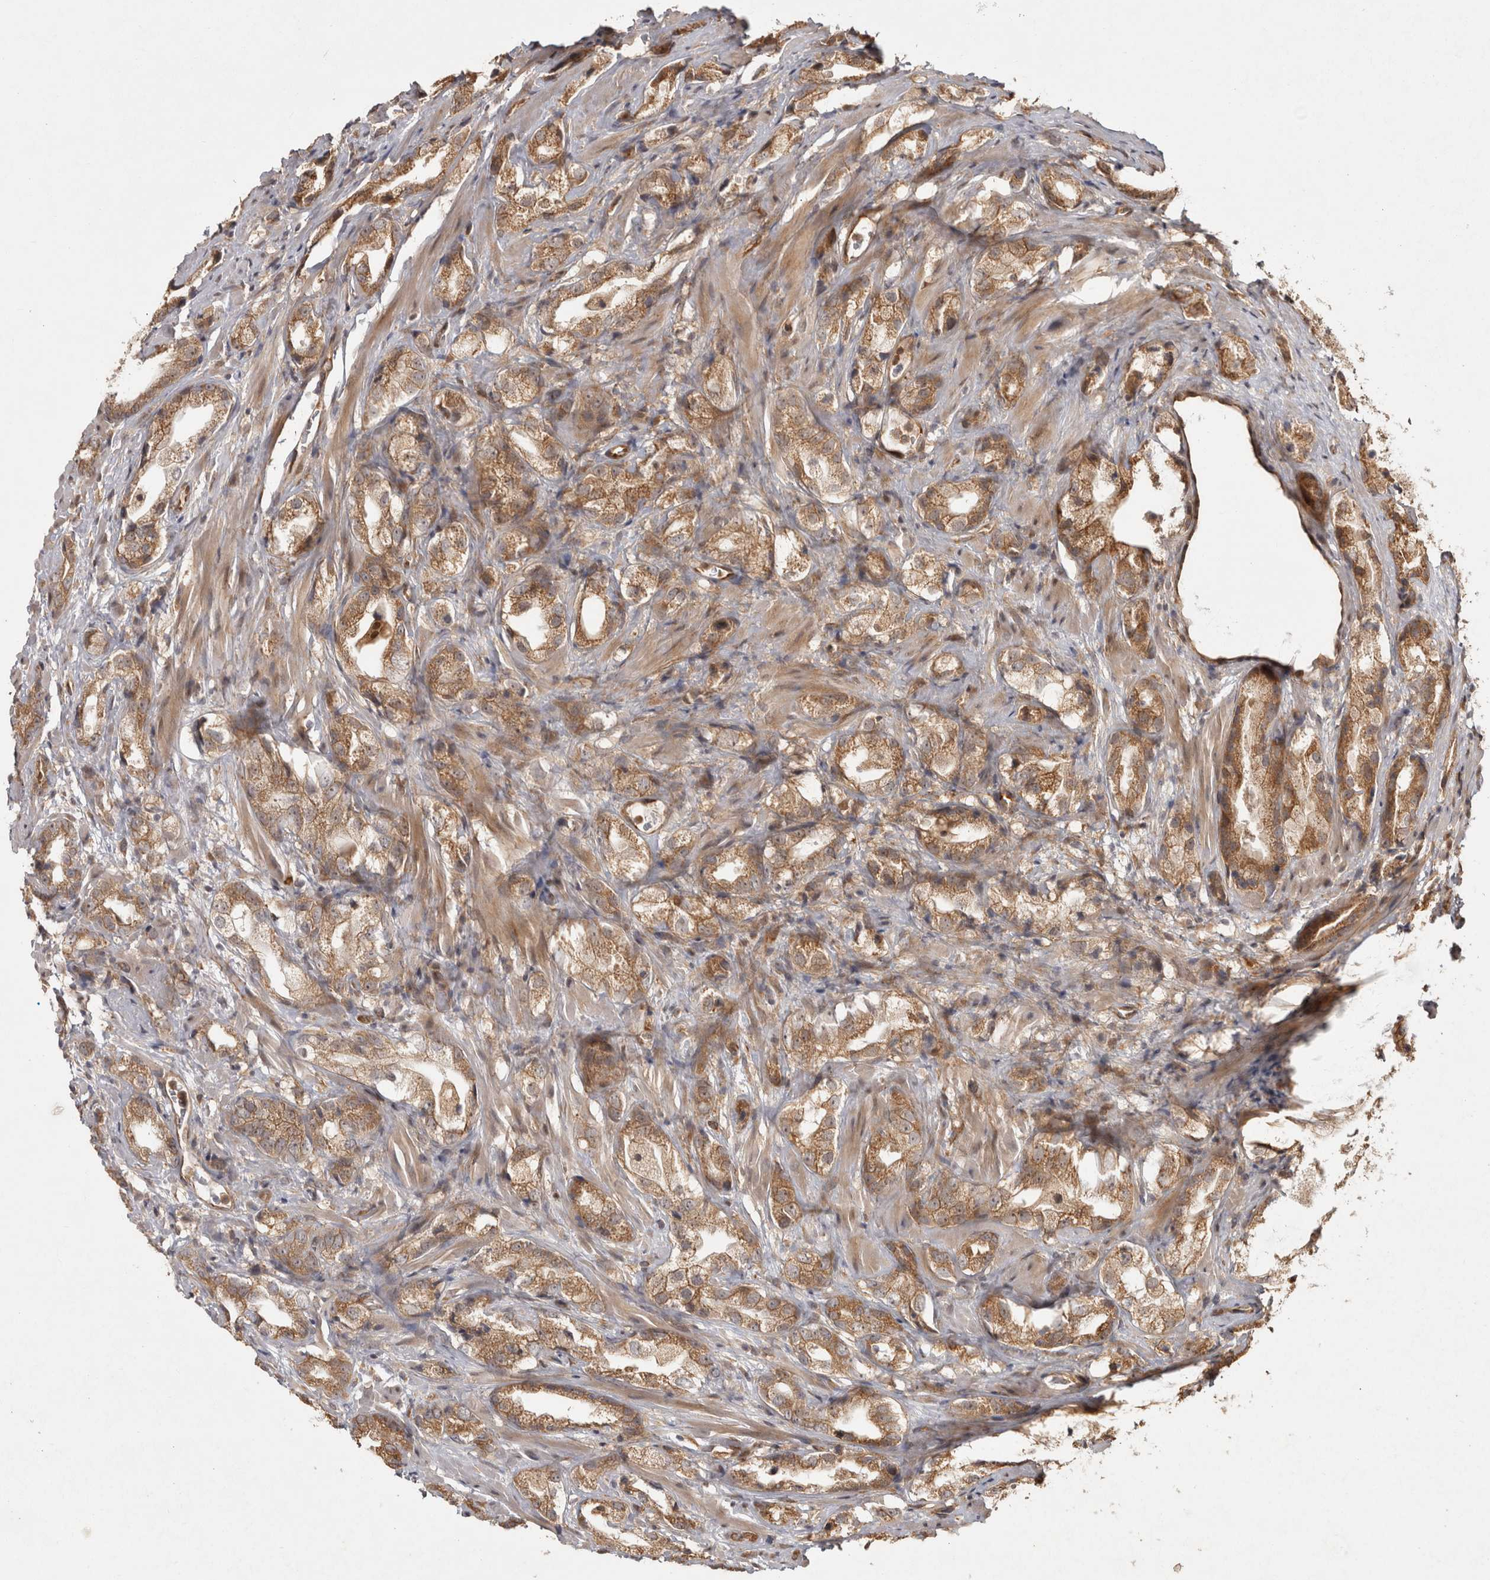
{"staining": {"intensity": "moderate", "quantity": ">75%", "location": "cytoplasmic/membranous"}, "tissue": "prostate cancer", "cell_type": "Tumor cells", "image_type": "cancer", "snomed": [{"axis": "morphology", "description": "Adenocarcinoma, High grade"}, {"axis": "topography", "description": "Prostate"}], "caption": "The immunohistochemical stain highlights moderate cytoplasmic/membranous positivity in tumor cells of prostate cancer (adenocarcinoma (high-grade)) tissue.", "gene": "CAMSAP2", "patient": {"sex": "male", "age": 63}}